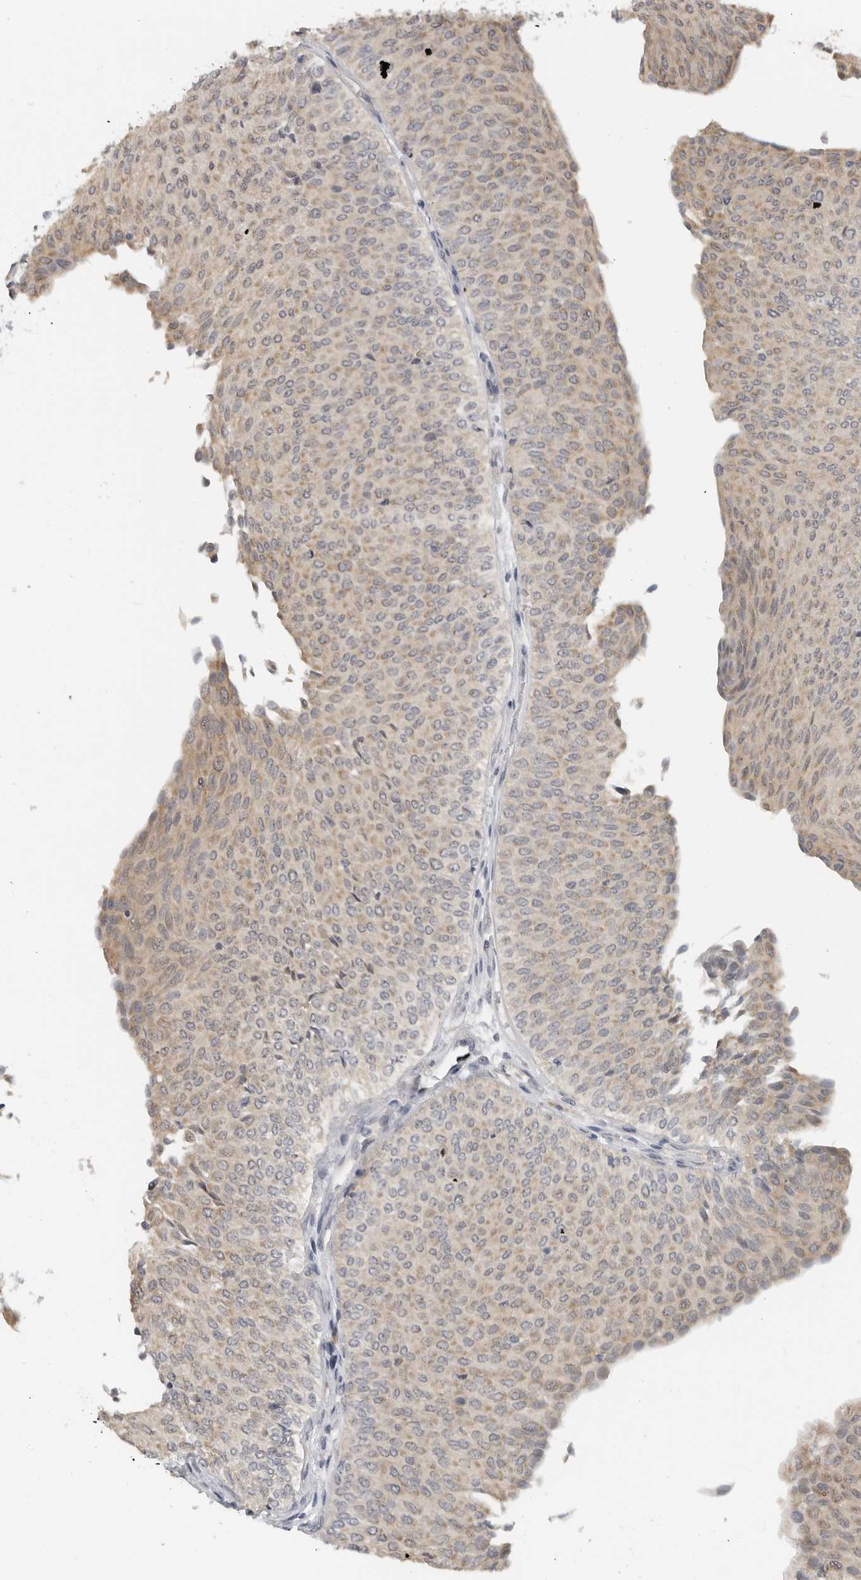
{"staining": {"intensity": "weak", "quantity": ">75%", "location": "cytoplasmic/membranous"}, "tissue": "urothelial cancer", "cell_type": "Tumor cells", "image_type": "cancer", "snomed": [{"axis": "morphology", "description": "Urothelial carcinoma, Low grade"}, {"axis": "topography", "description": "Urinary bladder"}], "caption": "Immunohistochemical staining of urothelial carcinoma (low-grade) displays low levels of weak cytoplasmic/membranous positivity in approximately >75% of tumor cells.", "gene": "IL12RB2", "patient": {"sex": "male", "age": 78}}